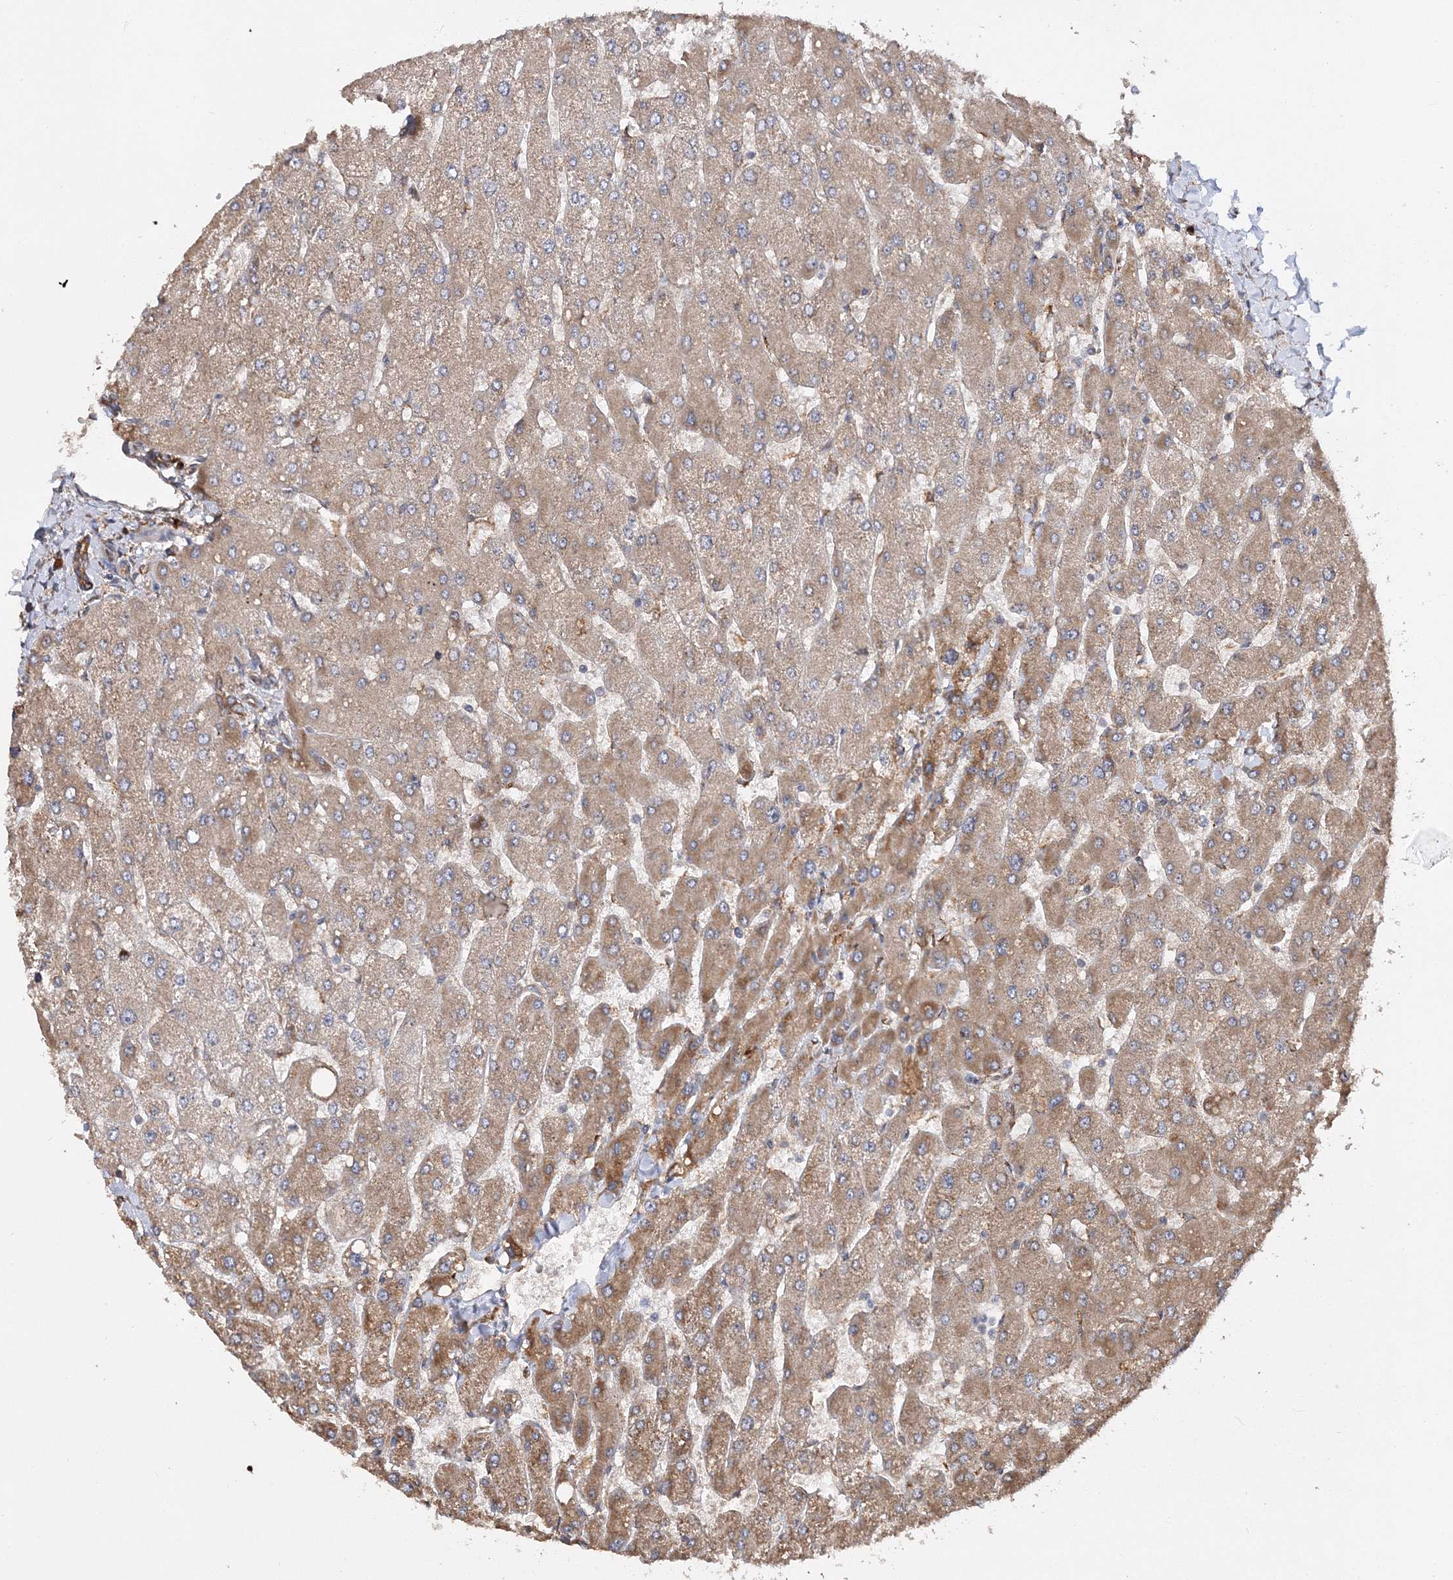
{"staining": {"intensity": "strong", "quantity": ">75%", "location": "cytoplasmic/membranous"}, "tissue": "liver", "cell_type": "Cholangiocytes", "image_type": "normal", "snomed": [{"axis": "morphology", "description": "Normal tissue, NOS"}, {"axis": "topography", "description": "Liver"}], "caption": "Strong cytoplasmic/membranous positivity is present in about >75% of cholangiocytes in benign liver.", "gene": "SCRN3", "patient": {"sex": "male", "age": 55}}